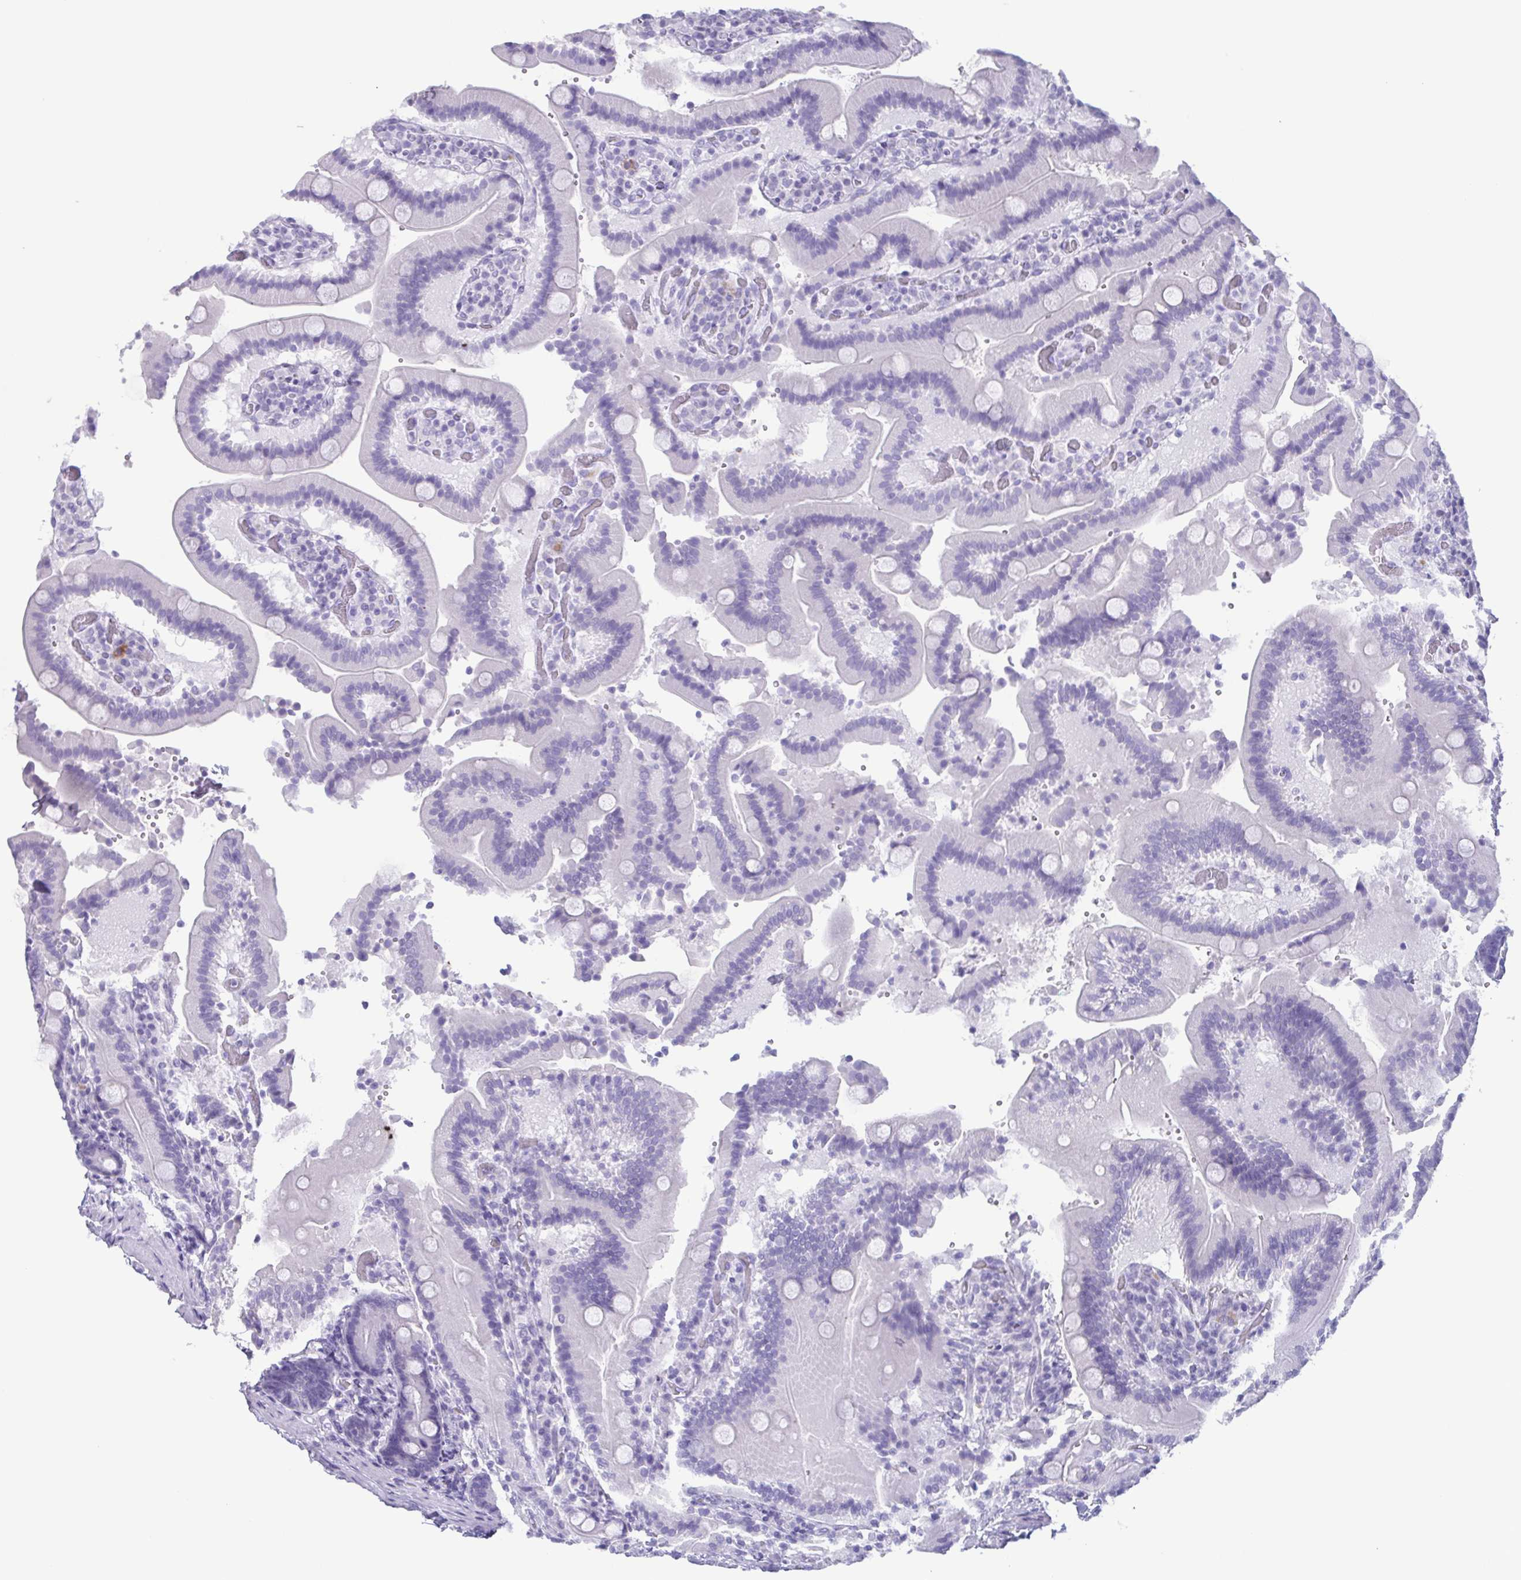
{"staining": {"intensity": "negative", "quantity": "none", "location": "none"}, "tissue": "duodenum", "cell_type": "Glandular cells", "image_type": "normal", "snomed": [{"axis": "morphology", "description": "Normal tissue, NOS"}, {"axis": "topography", "description": "Duodenum"}], "caption": "DAB immunohistochemical staining of benign human duodenum reveals no significant positivity in glandular cells.", "gene": "LTF", "patient": {"sex": "female", "age": 62}}